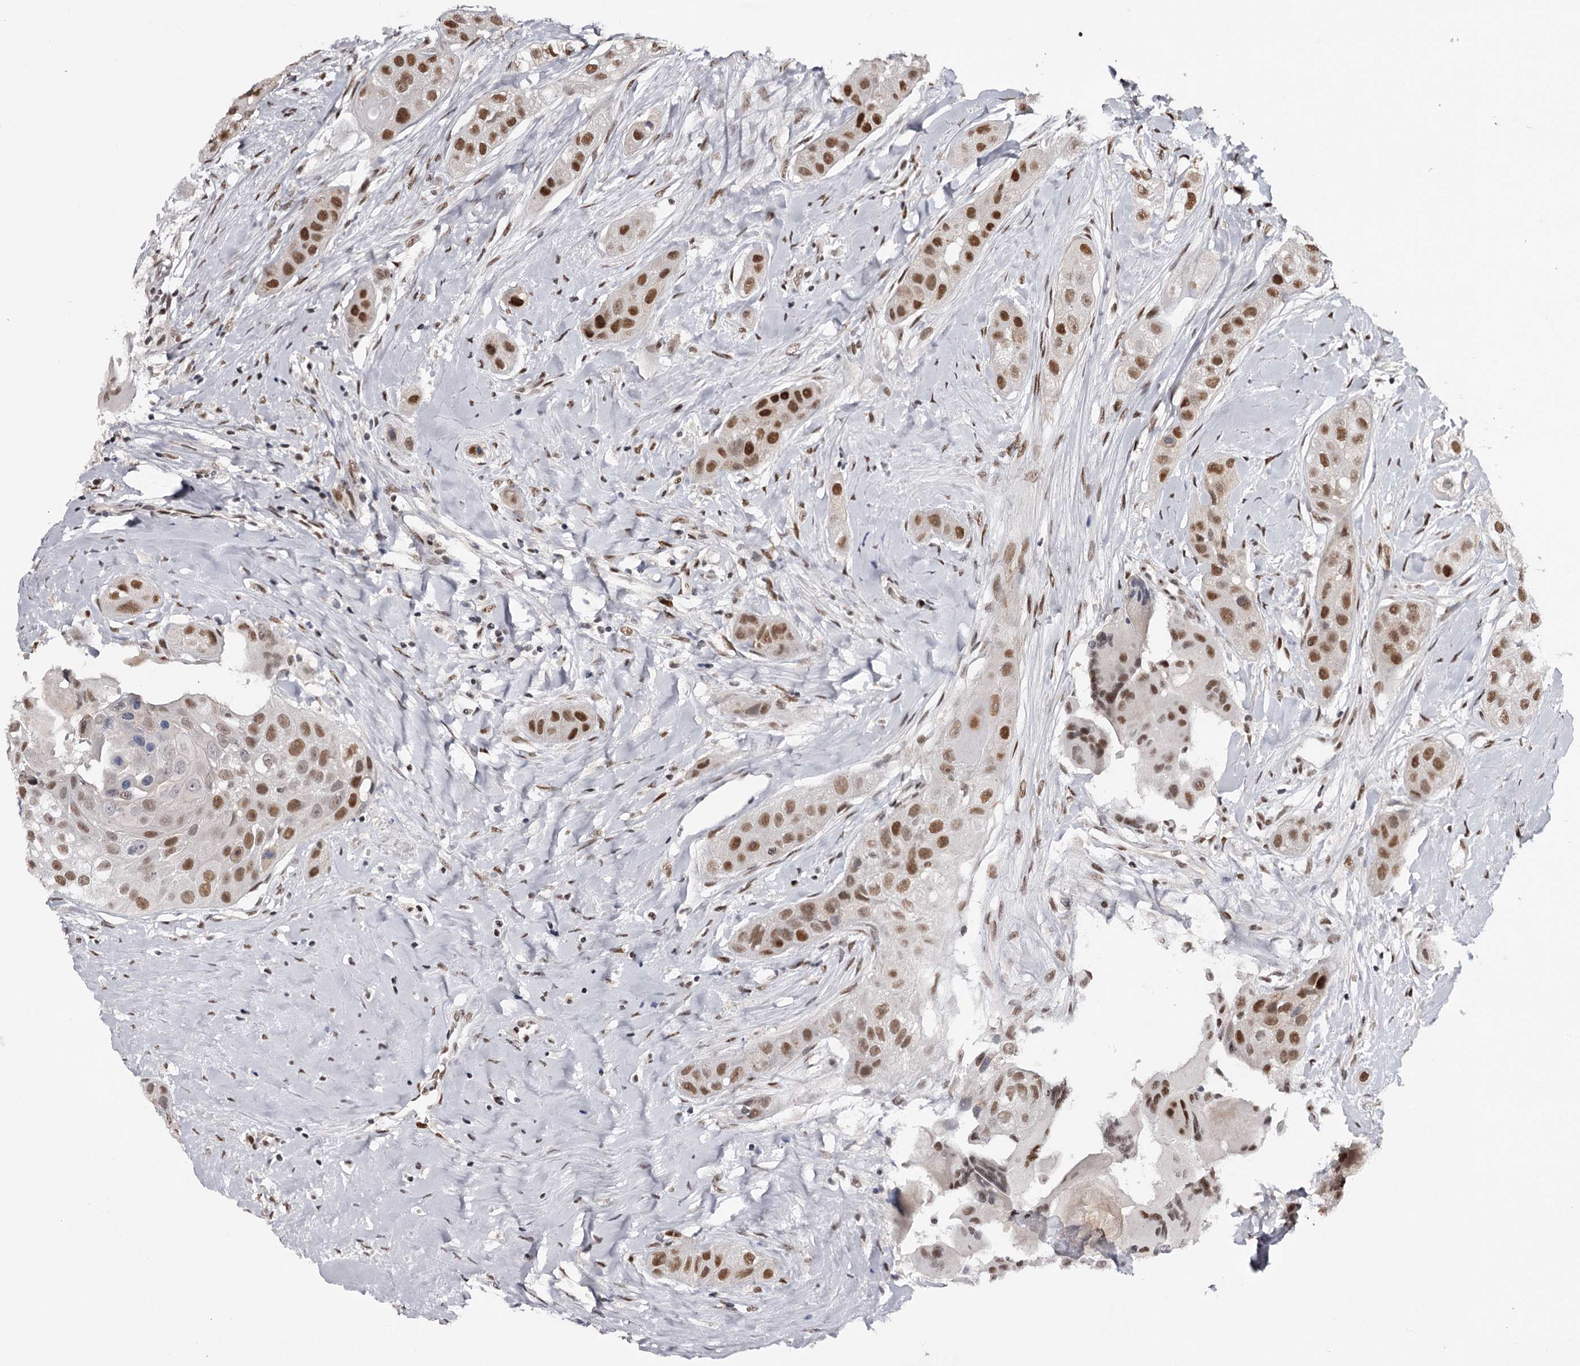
{"staining": {"intensity": "strong", "quantity": ">75%", "location": "nuclear"}, "tissue": "head and neck cancer", "cell_type": "Tumor cells", "image_type": "cancer", "snomed": [{"axis": "morphology", "description": "Normal tissue, NOS"}, {"axis": "morphology", "description": "Squamous cell carcinoma, NOS"}, {"axis": "topography", "description": "Skeletal muscle"}, {"axis": "topography", "description": "Head-Neck"}], "caption": "Immunohistochemical staining of human head and neck cancer (squamous cell carcinoma) displays high levels of strong nuclear protein positivity in about >75% of tumor cells. (Brightfield microscopy of DAB IHC at high magnification).", "gene": "TTC33", "patient": {"sex": "male", "age": 51}}